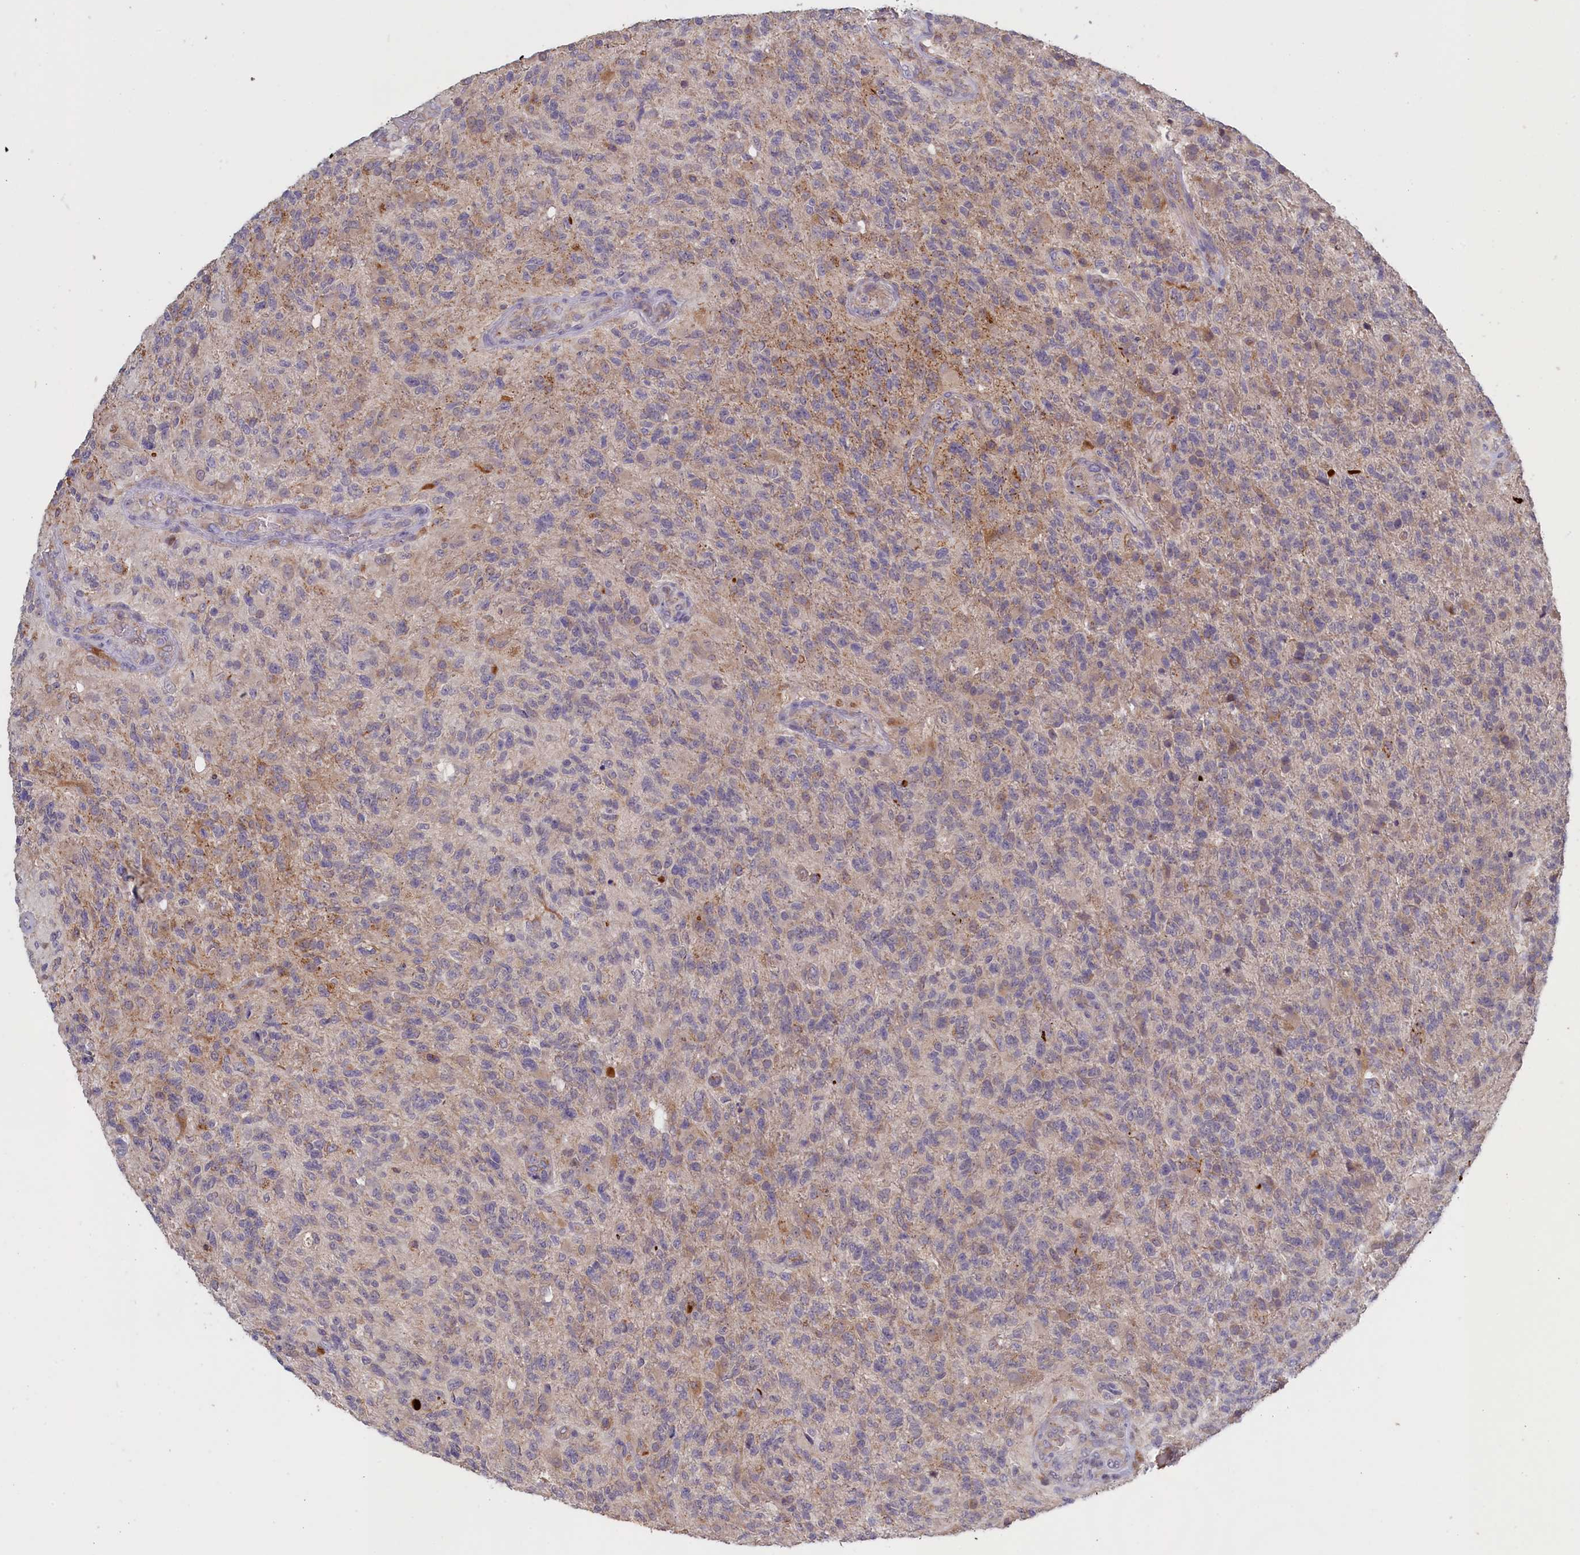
{"staining": {"intensity": "negative", "quantity": "none", "location": "none"}, "tissue": "glioma", "cell_type": "Tumor cells", "image_type": "cancer", "snomed": [{"axis": "morphology", "description": "Glioma, malignant, High grade"}, {"axis": "topography", "description": "Brain"}], "caption": "The micrograph reveals no significant positivity in tumor cells of malignant glioma (high-grade).", "gene": "COL19A1", "patient": {"sex": "male", "age": 56}}